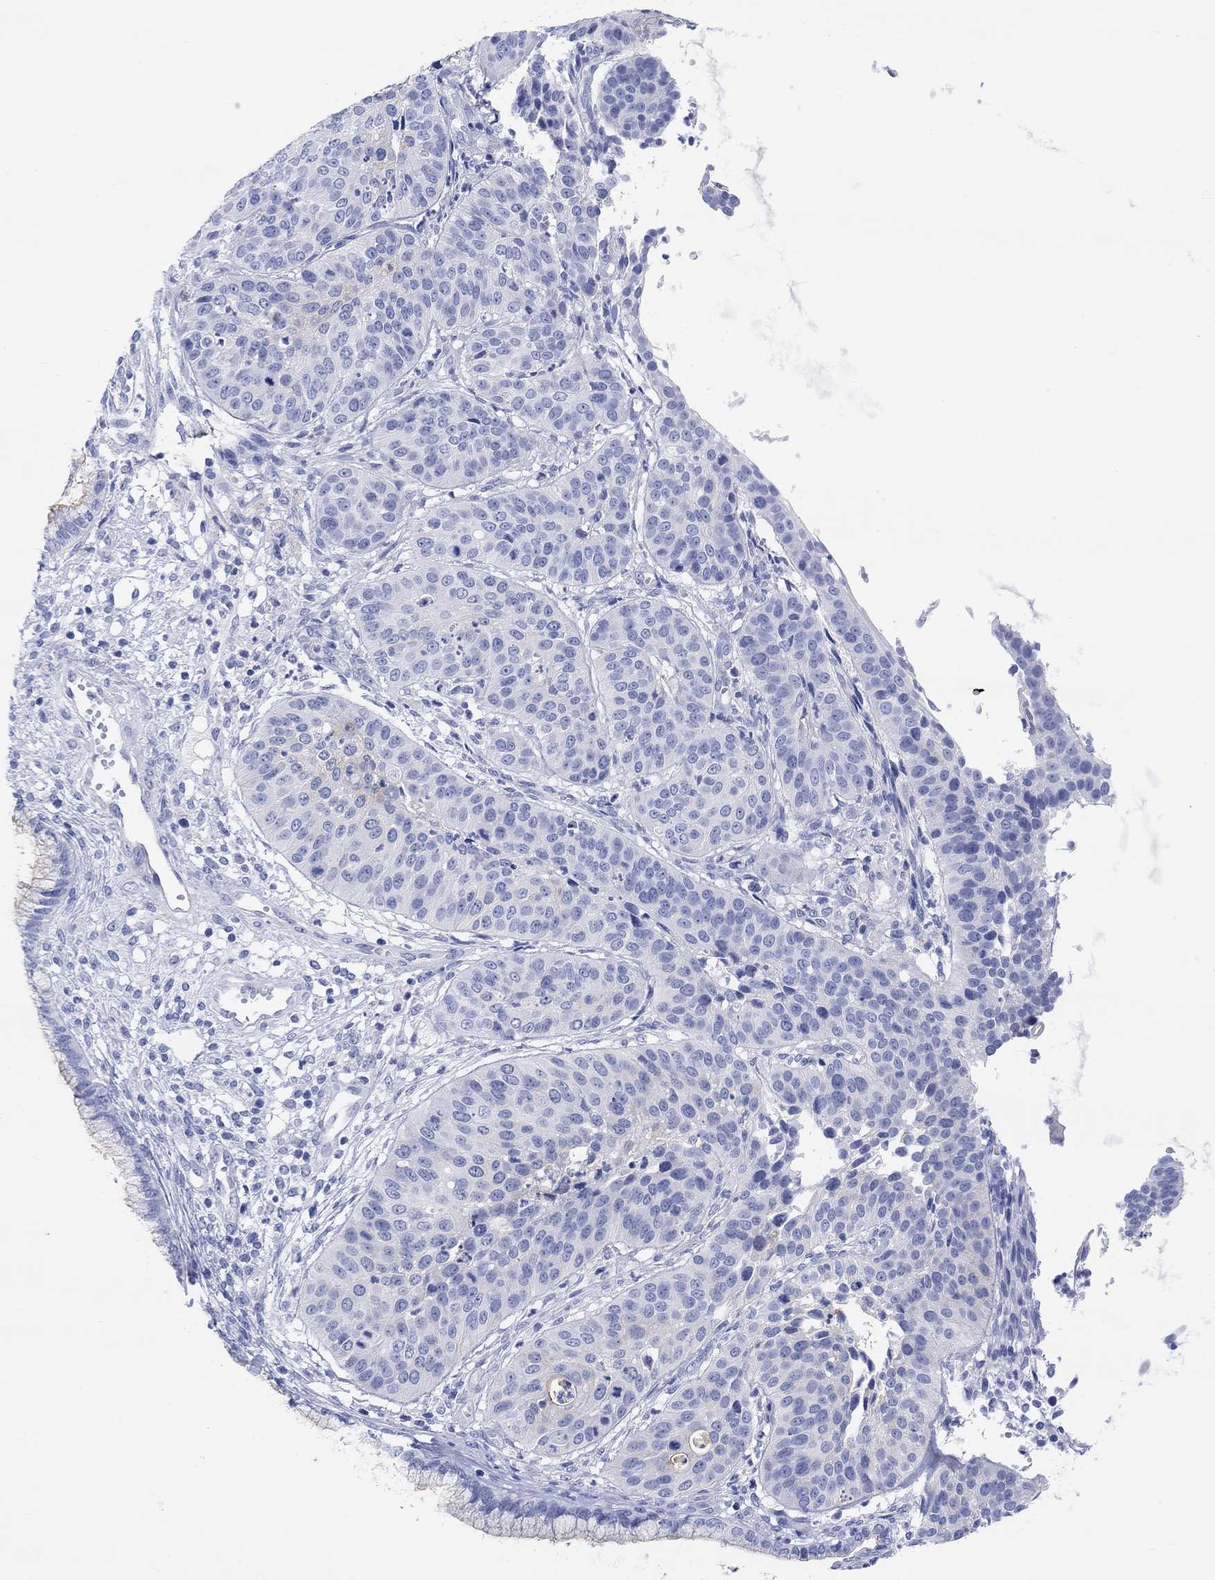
{"staining": {"intensity": "negative", "quantity": "none", "location": "none"}, "tissue": "cervical cancer", "cell_type": "Tumor cells", "image_type": "cancer", "snomed": [{"axis": "morphology", "description": "Normal tissue, NOS"}, {"axis": "morphology", "description": "Squamous cell carcinoma, NOS"}, {"axis": "topography", "description": "Cervix"}], "caption": "IHC histopathology image of cervical cancer stained for a protein (brown), which demonstrates no expression in tumor cells. The staining was performed using DAB to visualize the protein expression in brown, while the nuclei were stained in blue with hematoxylin (Magnification: 20x).", "gene": "XIRP2", "patient": {"sex": "female", "age": 39}}